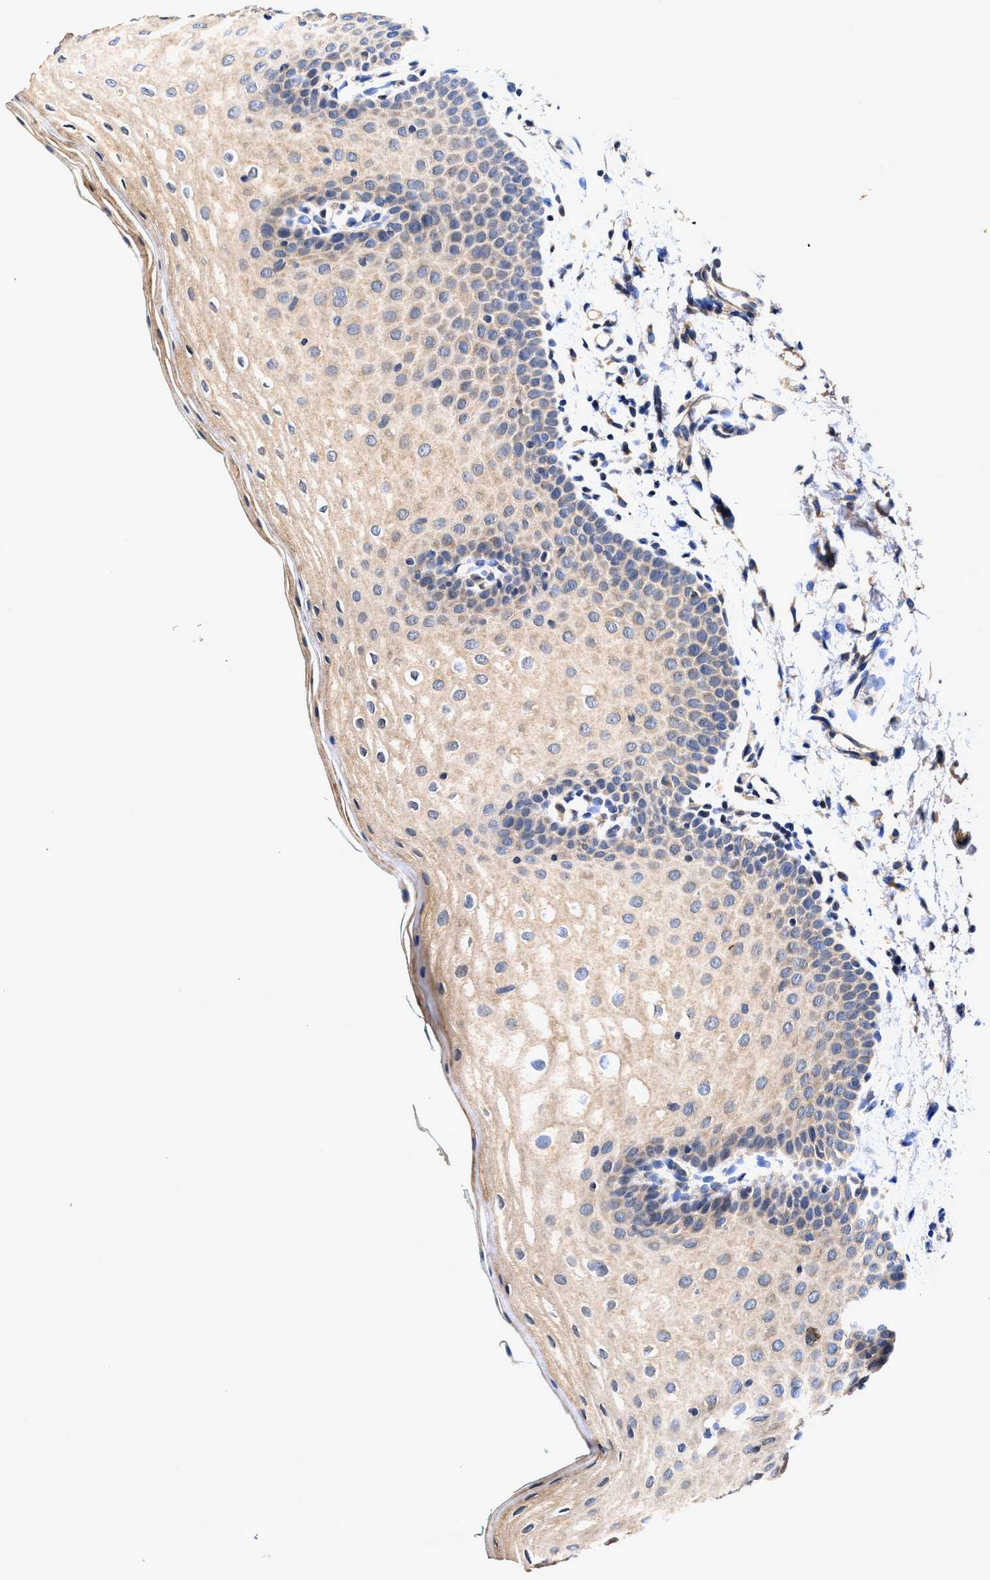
{"staining": {"intensity": "moderate", "quantity": "25%-75%", "location": "cytoplasmic/membranous"}, "tissue": "oral mucosa", "cell_type": "Squamous epithelial cells", "image_type": "normal", "snomed": [{"axis": "morphology", "description": "Normal tissue, NOS"}, {"axis": "topography", "description": "Skin"}, {"axis": "topography", "description": "Oral tissue"}], "caption": "Immunohistochemical staining of benign human oral mucosa shows moderate cytoplasmic/membranous protein positivity in approximately 25%-75% of squamous epithelial cells. Nuclei are stained in blue.", "gene": "EFNA4", "patient": {"sex": "male", "age": 84}}